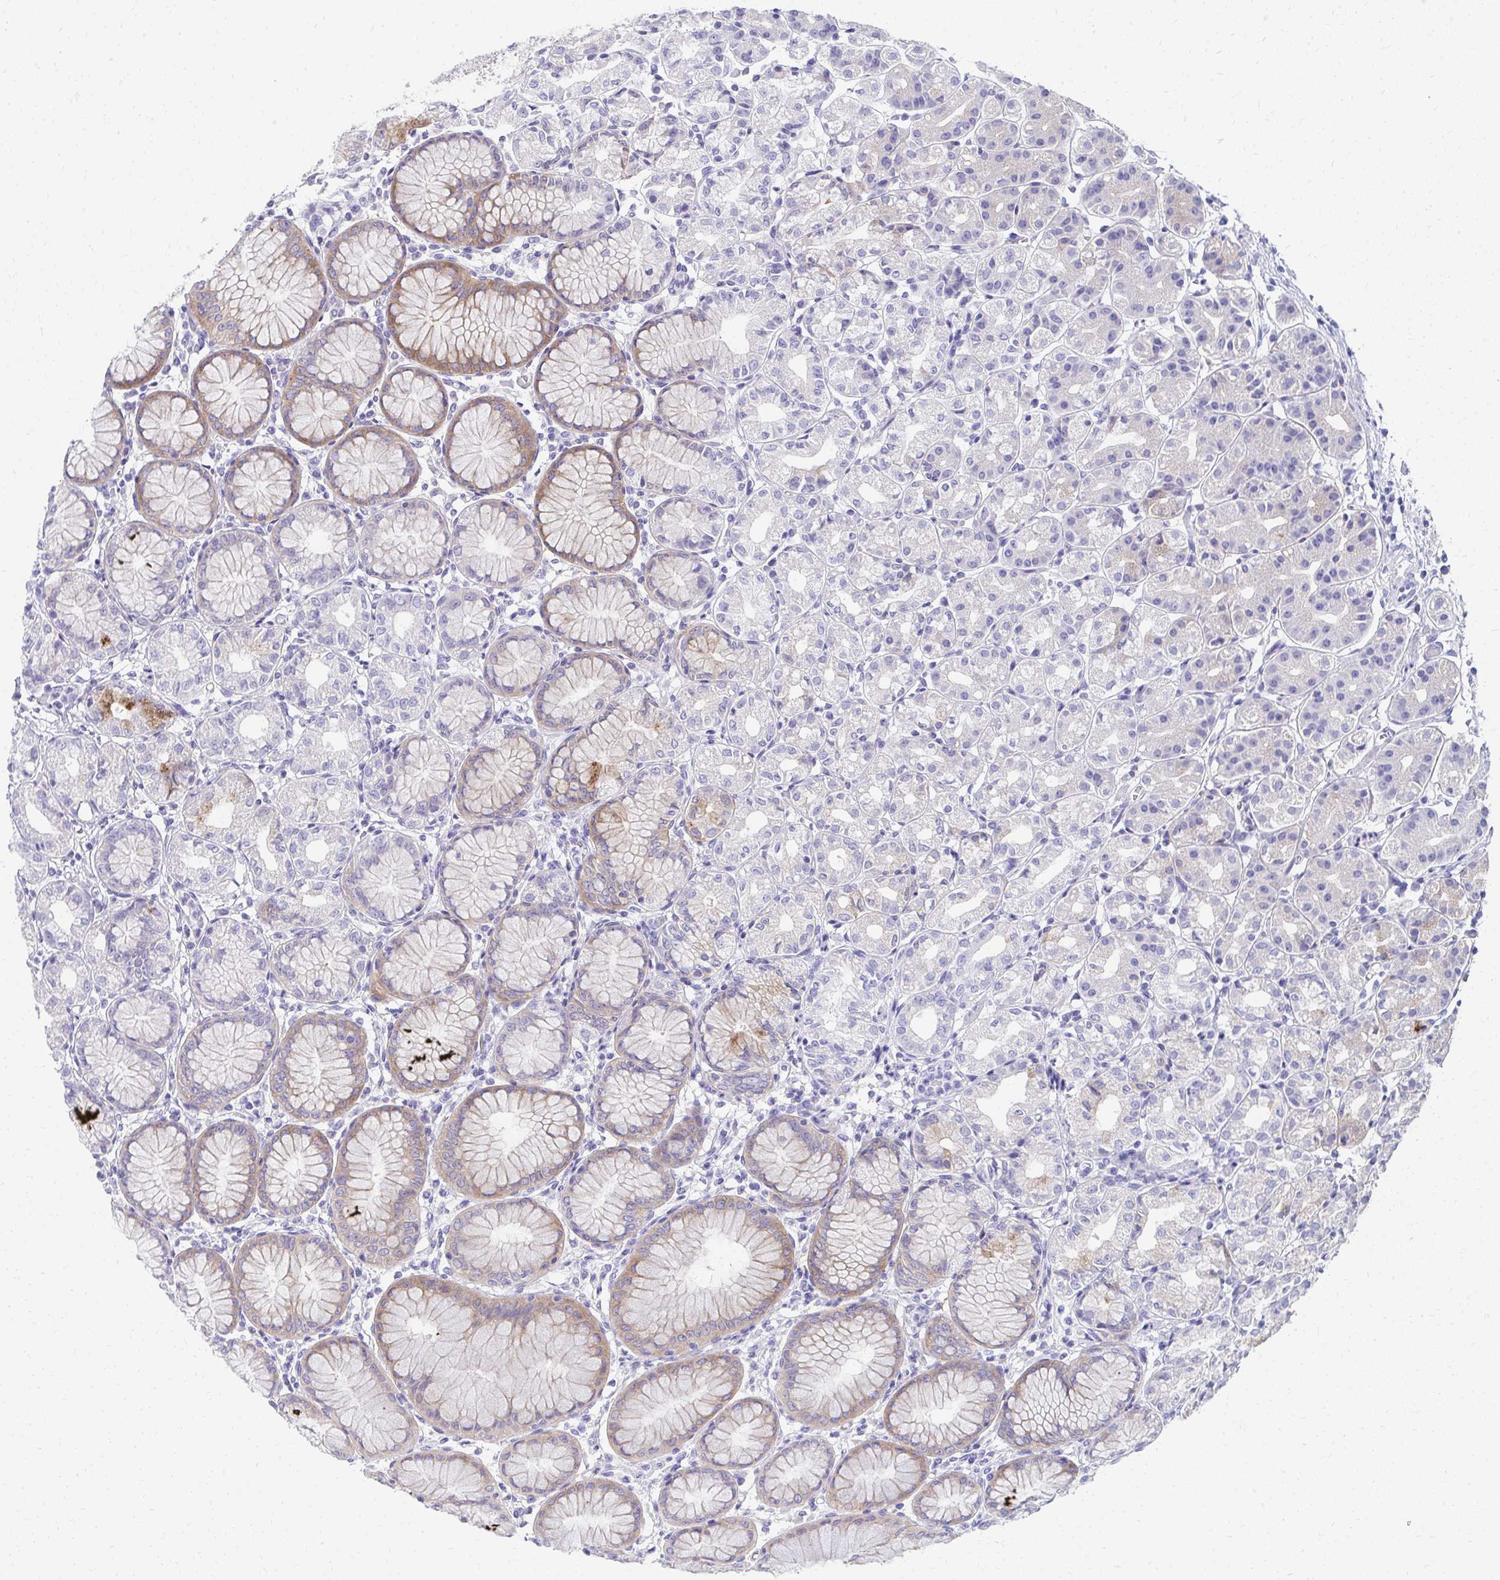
{"staining": {"intensity": "moderate", "quantity": "<25%", "location": "cytoplasmic/membranous"}, "tissue": "stomach", "cell_type": "Glandular cells", "image_type": "normal", "snomed": [{"axis": "morphology", "description": "Normal tissue, NOS"}, {"axis": "topography", "description": "Stomach"}], "caption": "High-power microscopy captured an IHC histopathology image of normal stomach, revealing moderate cytoplasmic/membranous staining in about <25% of glandular cells. Nuclei are stained in blue.", "gene": "SEC14L3", "patient": {"sex": "female", "age": 57}}